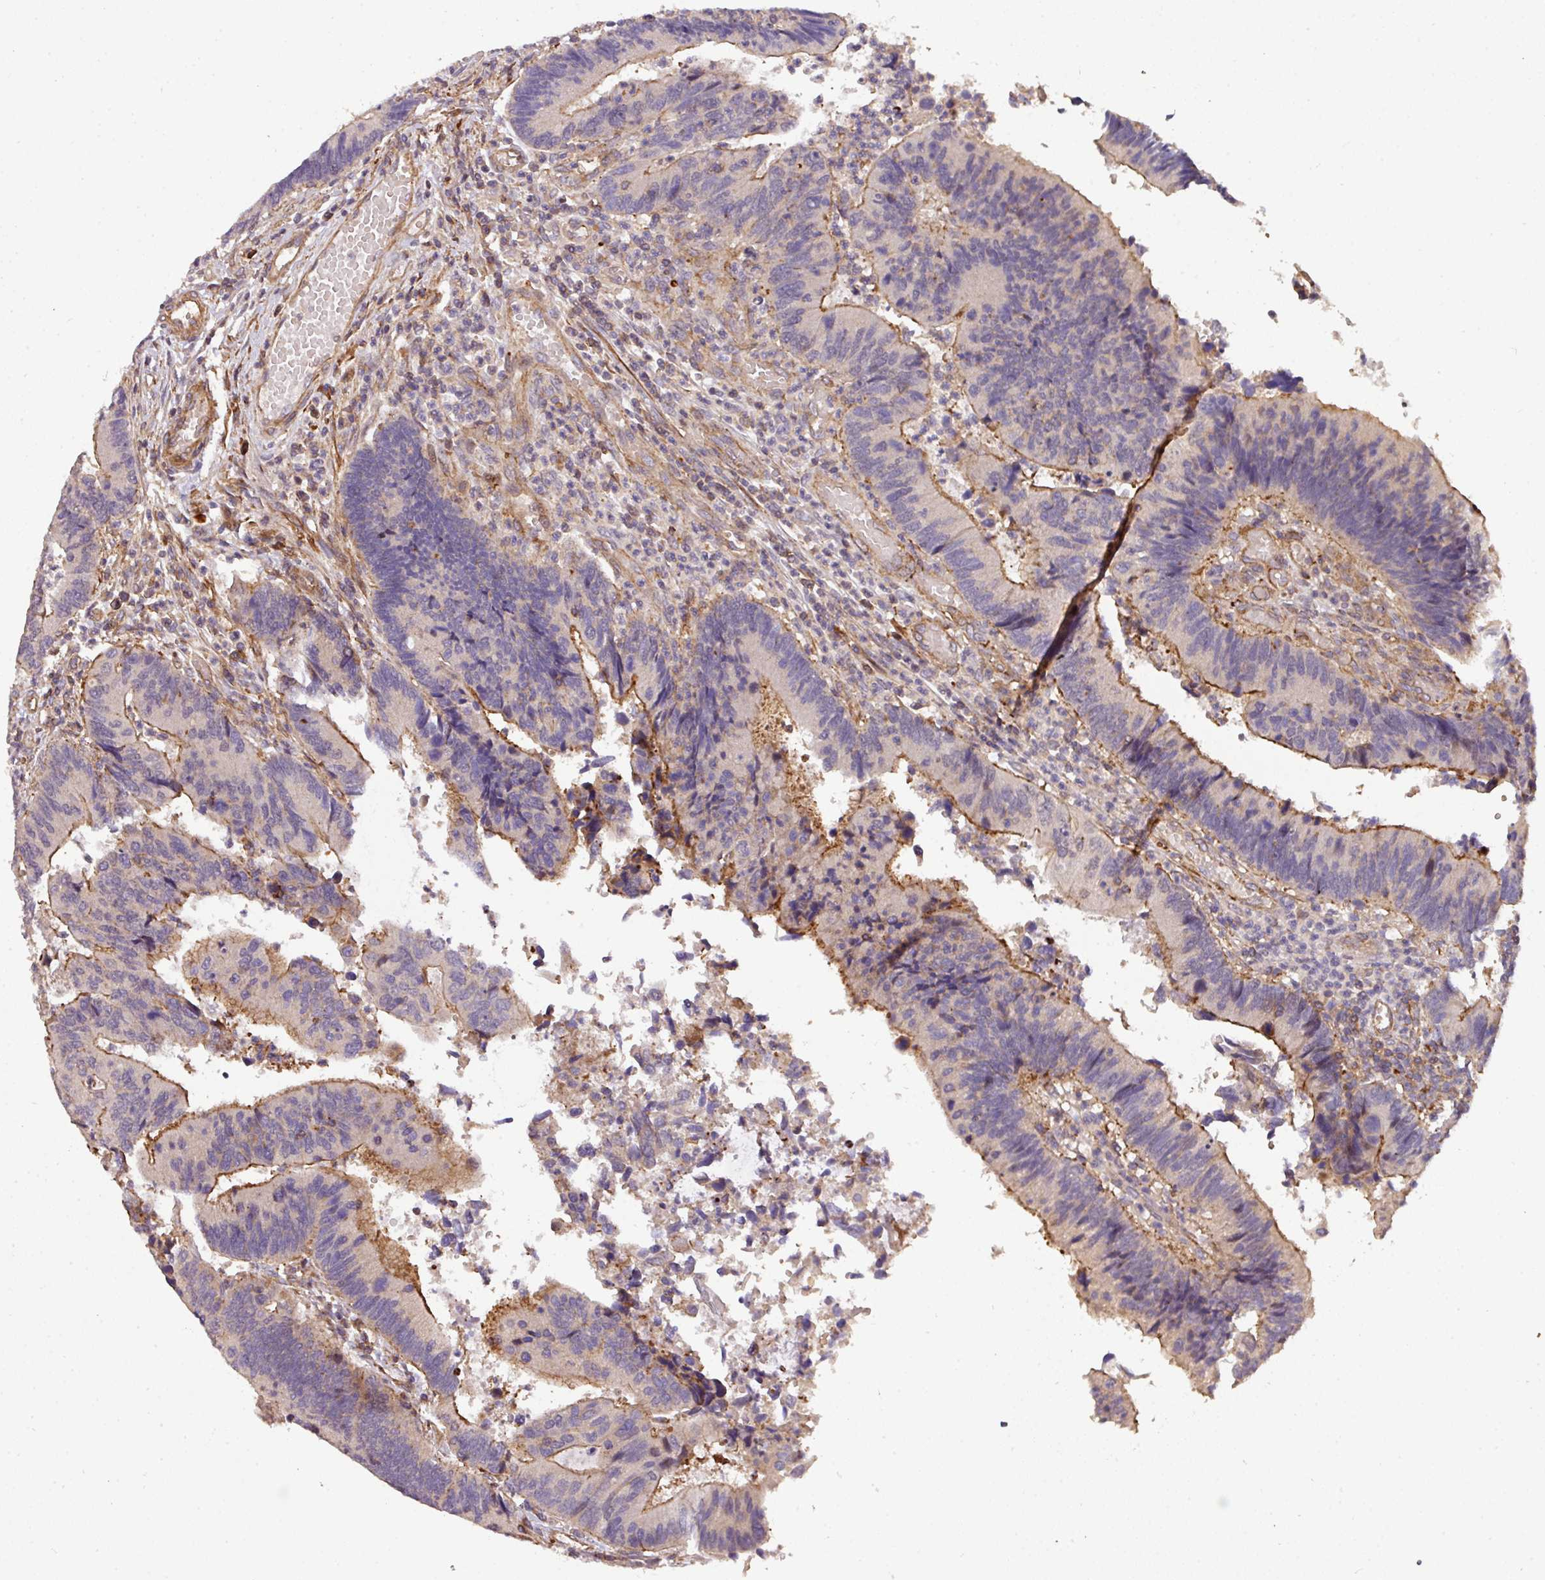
{"staining": {"intensity": "moderate", "quantity": ">75%", "location": "cytoplasmic/membranous"}, "tissue": "colorectal cancer", "cell_type": "Tumor cells", "image_type": "cancer", "snomed": [{"axis": "morphology", "description": "Adenocarcinoma, NOS"}, {"axis": "topography", "description": "Colon"}], "caption": "DAB (3,3'-diaminobenzidine) immunohistochemical staining of human adenocarcinoma (colorectal) displays moderate cytoplasmic/membranous protein positivity in about >75% of tumor cells.", "gene": "CASS4", "patient": {"sex": "female", "age": 67}}